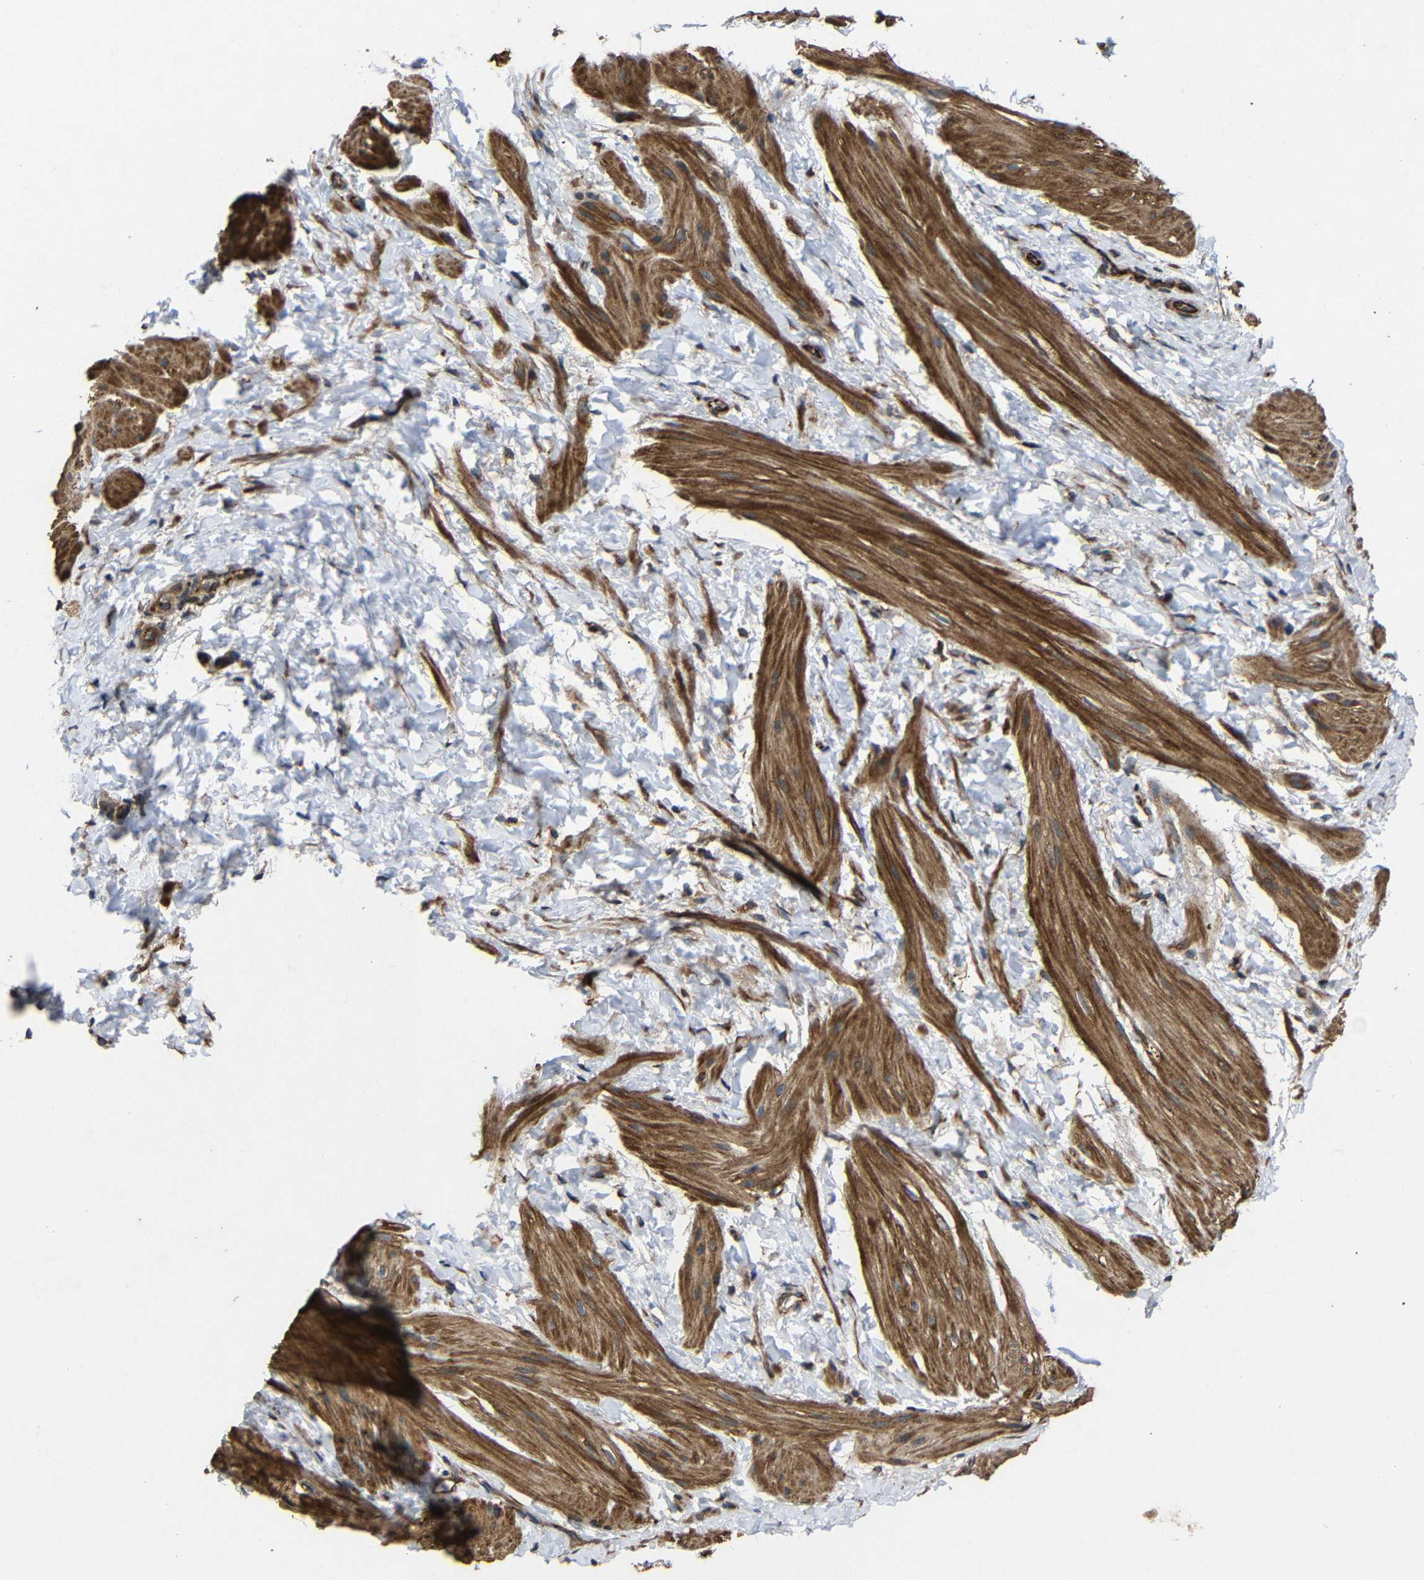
{"staining": {"intensity": "strong", "quantity": ">75%", "location": "cytoplasmic/membranous"}, "tissue": "smooth muscle", "cell_type": "Smooth muscle cells", "image_type": "normal", "snomed": [{"axis": "morphology", "description": "Normal tissue, NOS"}, {"axis": "topography", "description": "Smooth muscle"}], "caption": "Strong cytoplasmic/membranous positivity for a protein is seen in about >75% of smooth muscle cells of unremarkable smooth muscle using immunohistochemistry.", "gene": "EIF2S1", "patient": {"sex": "male", "age": 16}}